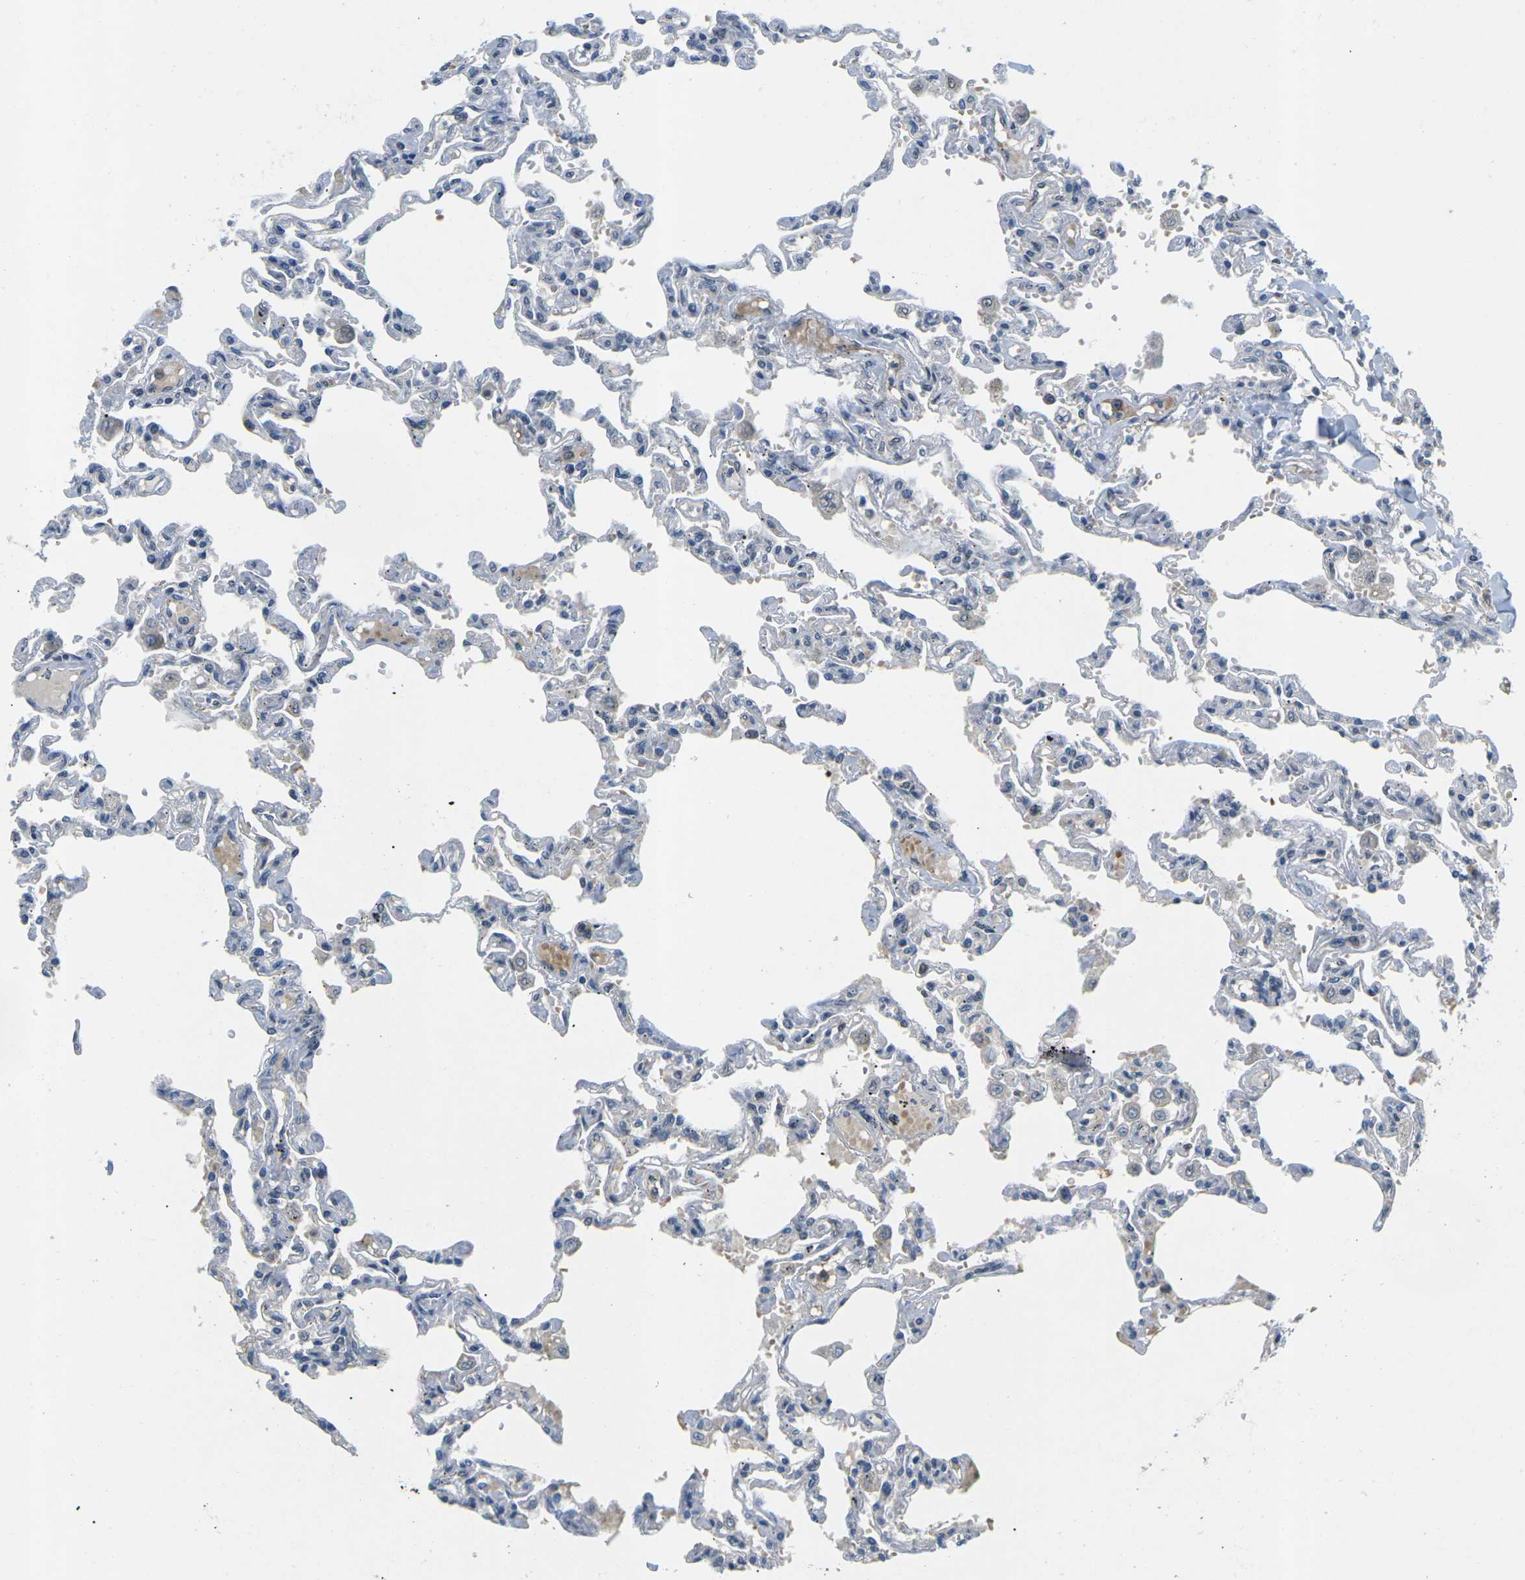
{"staining": {"intensity": "negative", "quantity": "none", "location": "none"}, "tissue": "lung", "cell_type": "Alveolar cells", "image_type": "normal", "snomed": [{"axis": "morphology", "description": "Normal tissue, NOS"}, {"axis": "topography", "description": "Lung"}], "caption": "Human lung stained for a protein using immunohistochemistry shows no expression in alveolar cells.", "gene": "ERBB4", "patient": {"sex": "male", "age": 21}}